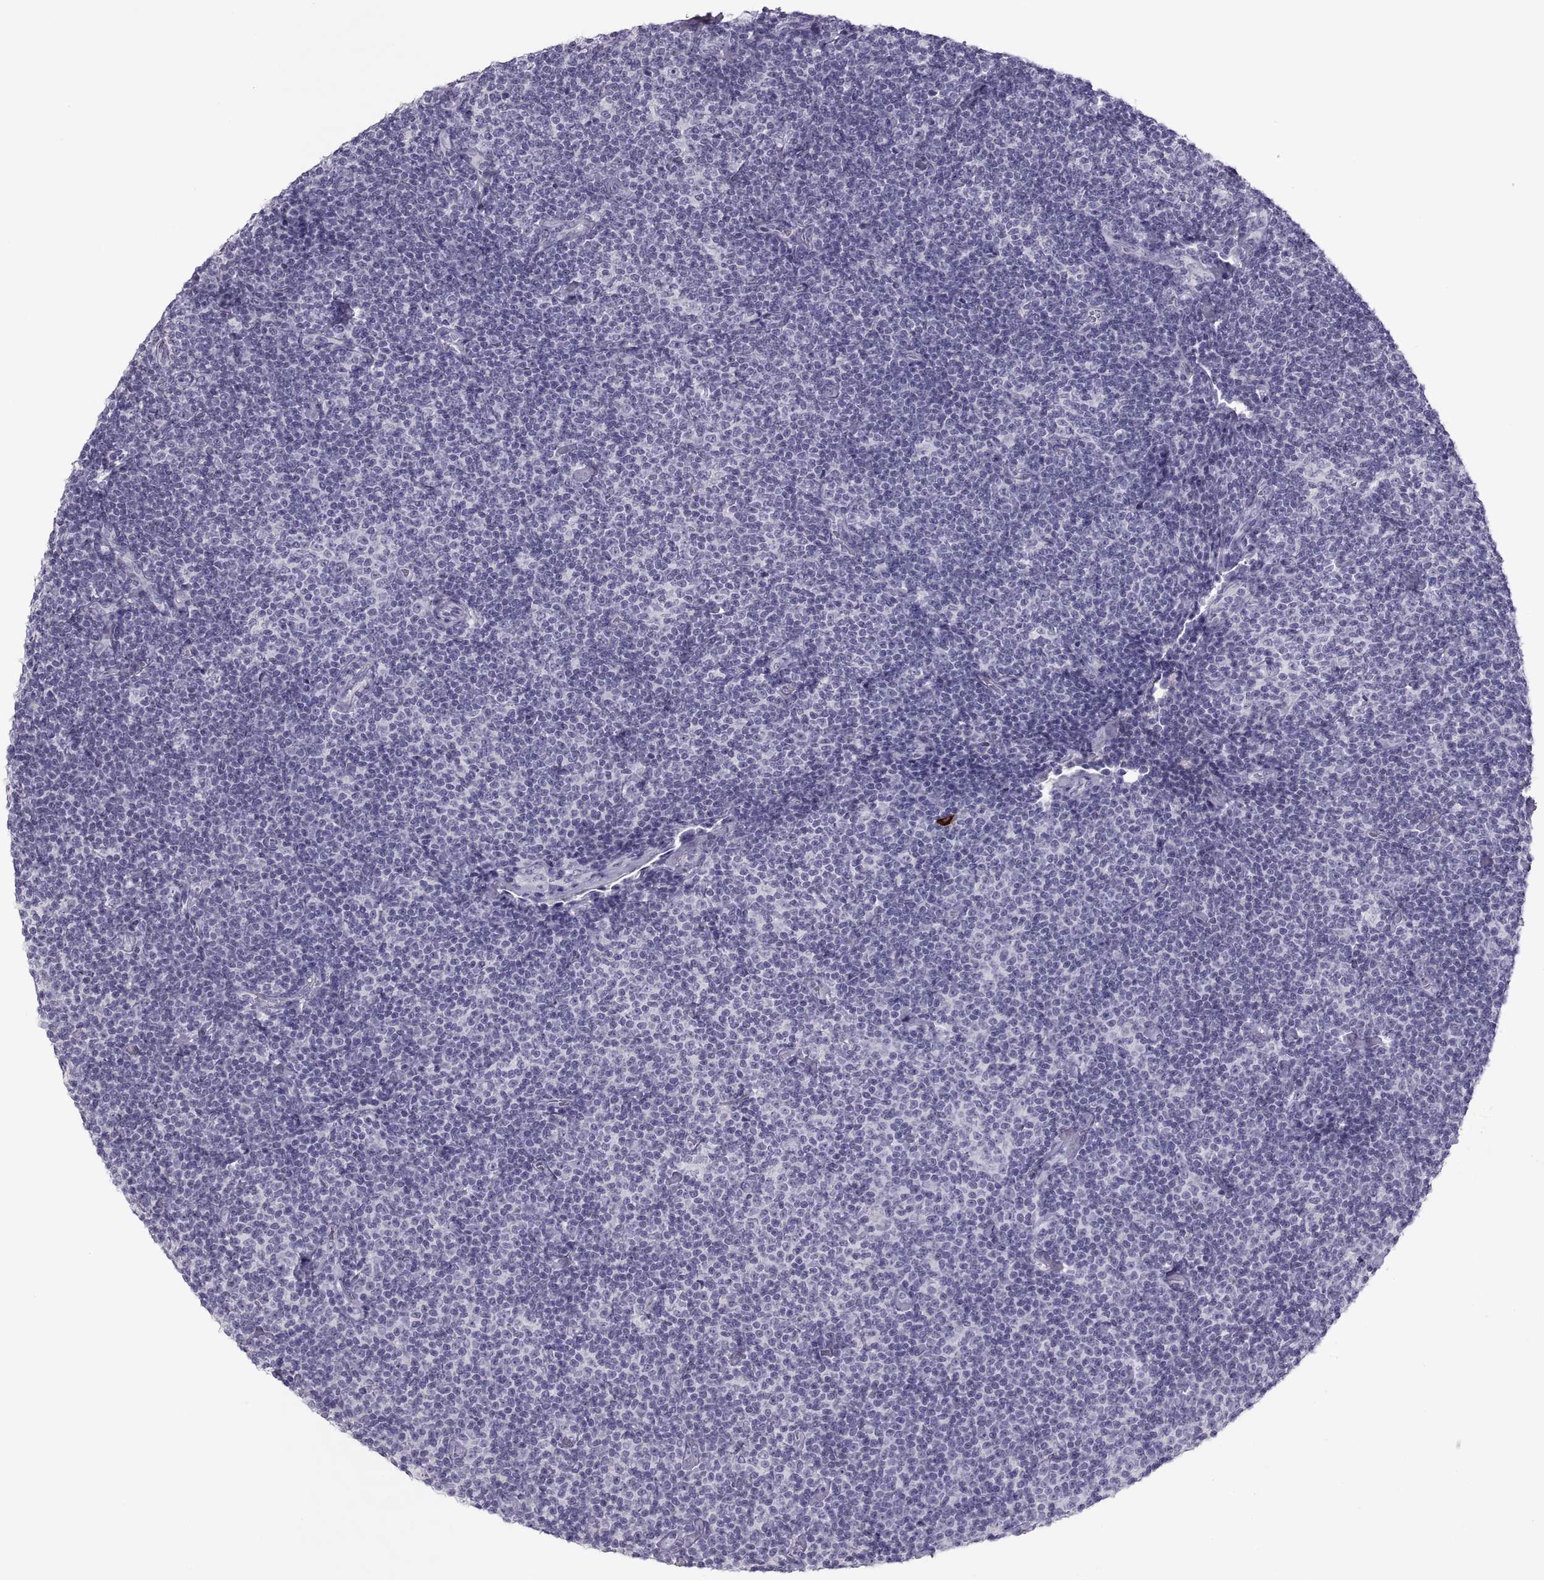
{"staining": {"intensity": "negative", "quantity": "none", "location": "none"}, "tissue": "lymphoma", "cell_type": "Tumor cells", "image_type": "cancer", "snomed": [{"axis": "morphology", "description": "Malignant lymphoma, non-Hodgkin's type, Low grade"}, {"axis": "topography", "description": "Lymph node"}], "caption": "This is an immunohistochemistry micrograph of low-grade malignant lymphoma, non-Hodgkin's type. There is no staining in tumor cells.", "gene": "MAGEB2", "patient": {"sex": "male", "age": 81}}